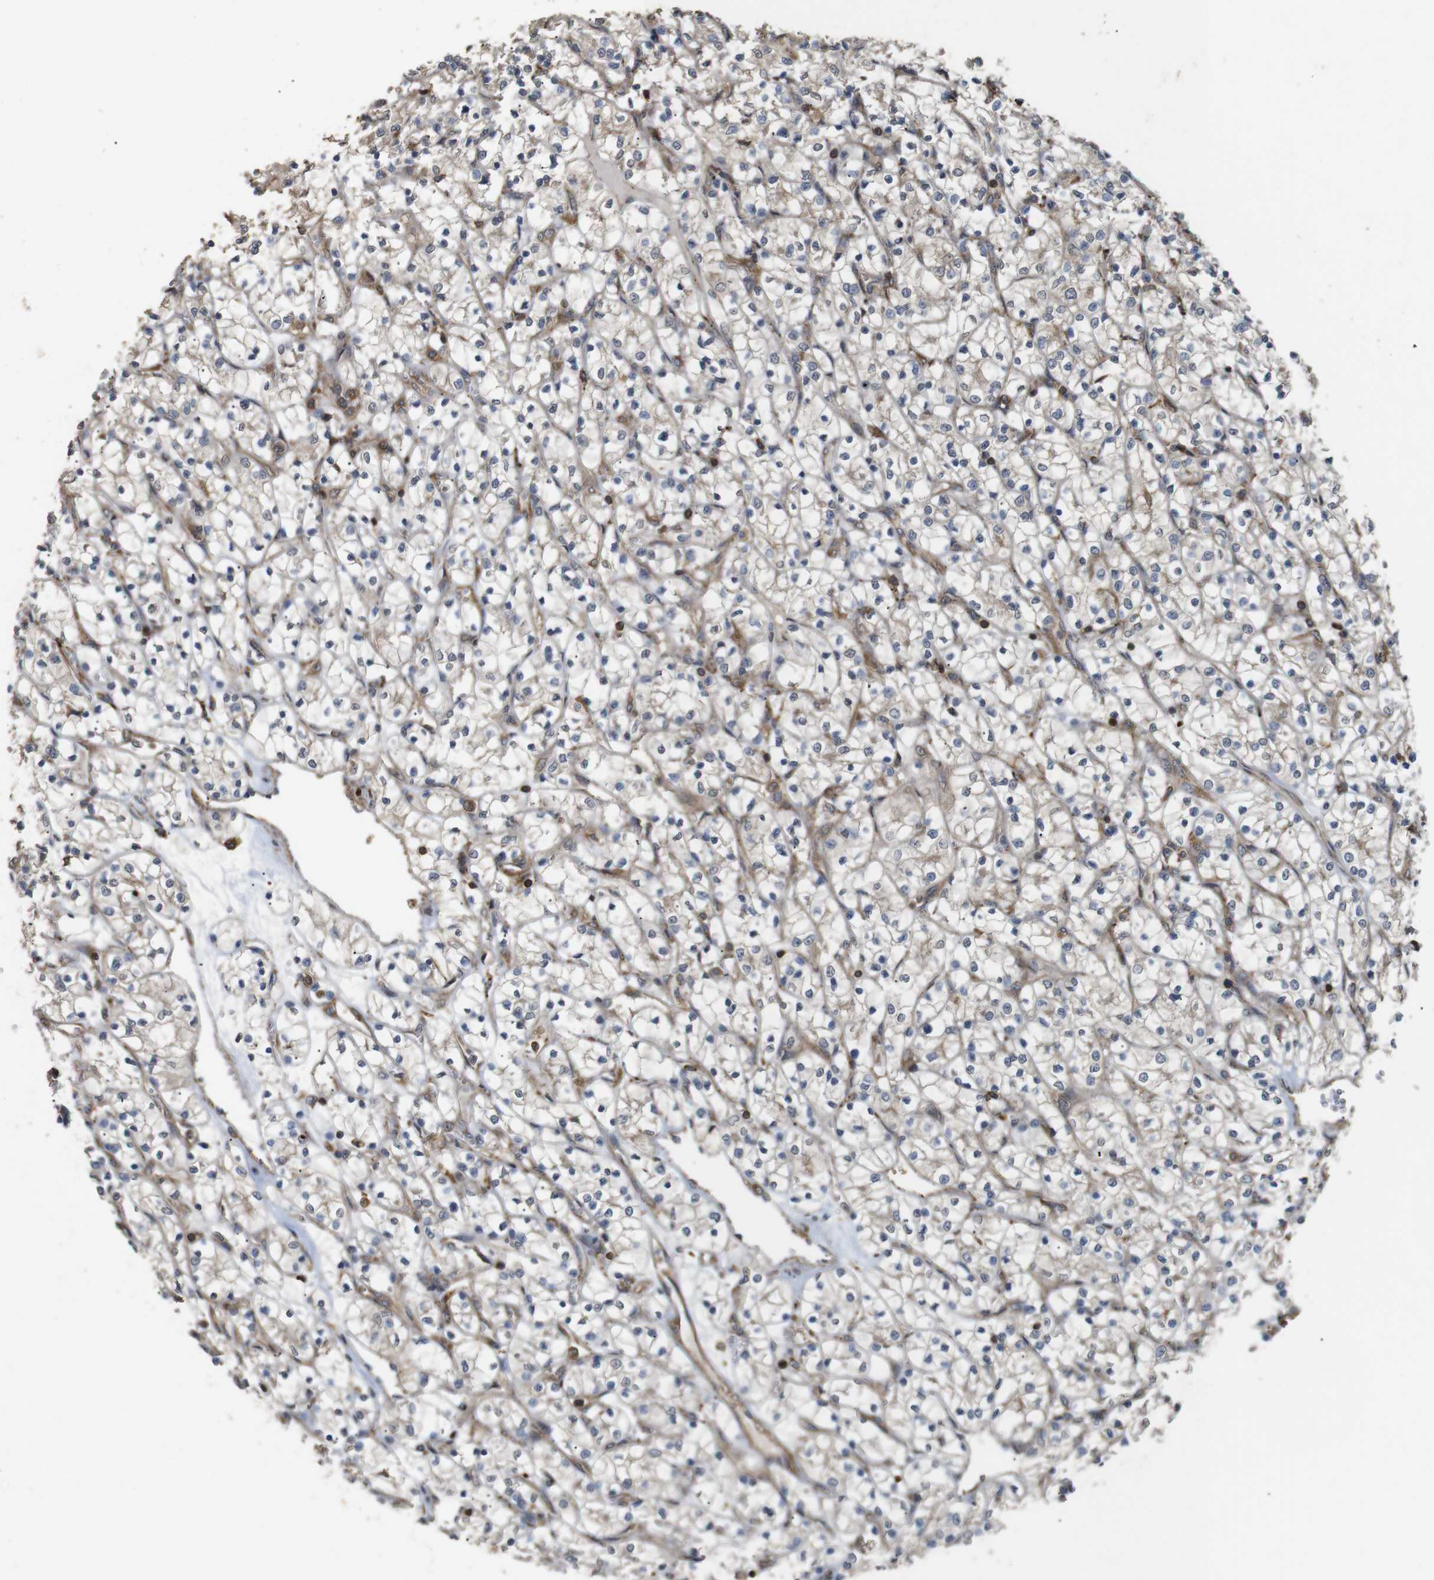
{"staining": {"intensity": "weak", "quantity": ">75%", "location": "cytoplasmic/membranous"}, "tissue": "renal cancer", "cell_type": "Tumor cells", "image_type": "cancer", "snomed": [{"axis": "morphology", "description": "Adenocarcinoma, NOS"}, {"axis": "topography", "description": "Kidney"}], "caption": "IHC micrograph of human renal cancer (adenocarcinoma) stained for a protein (brown), which reveals low levels of weak cytoplasmic/membranous expression in approximately >75% of tumor cells.", "gene": "KSR1", "patient": {"sex": "female", "age": 69}}